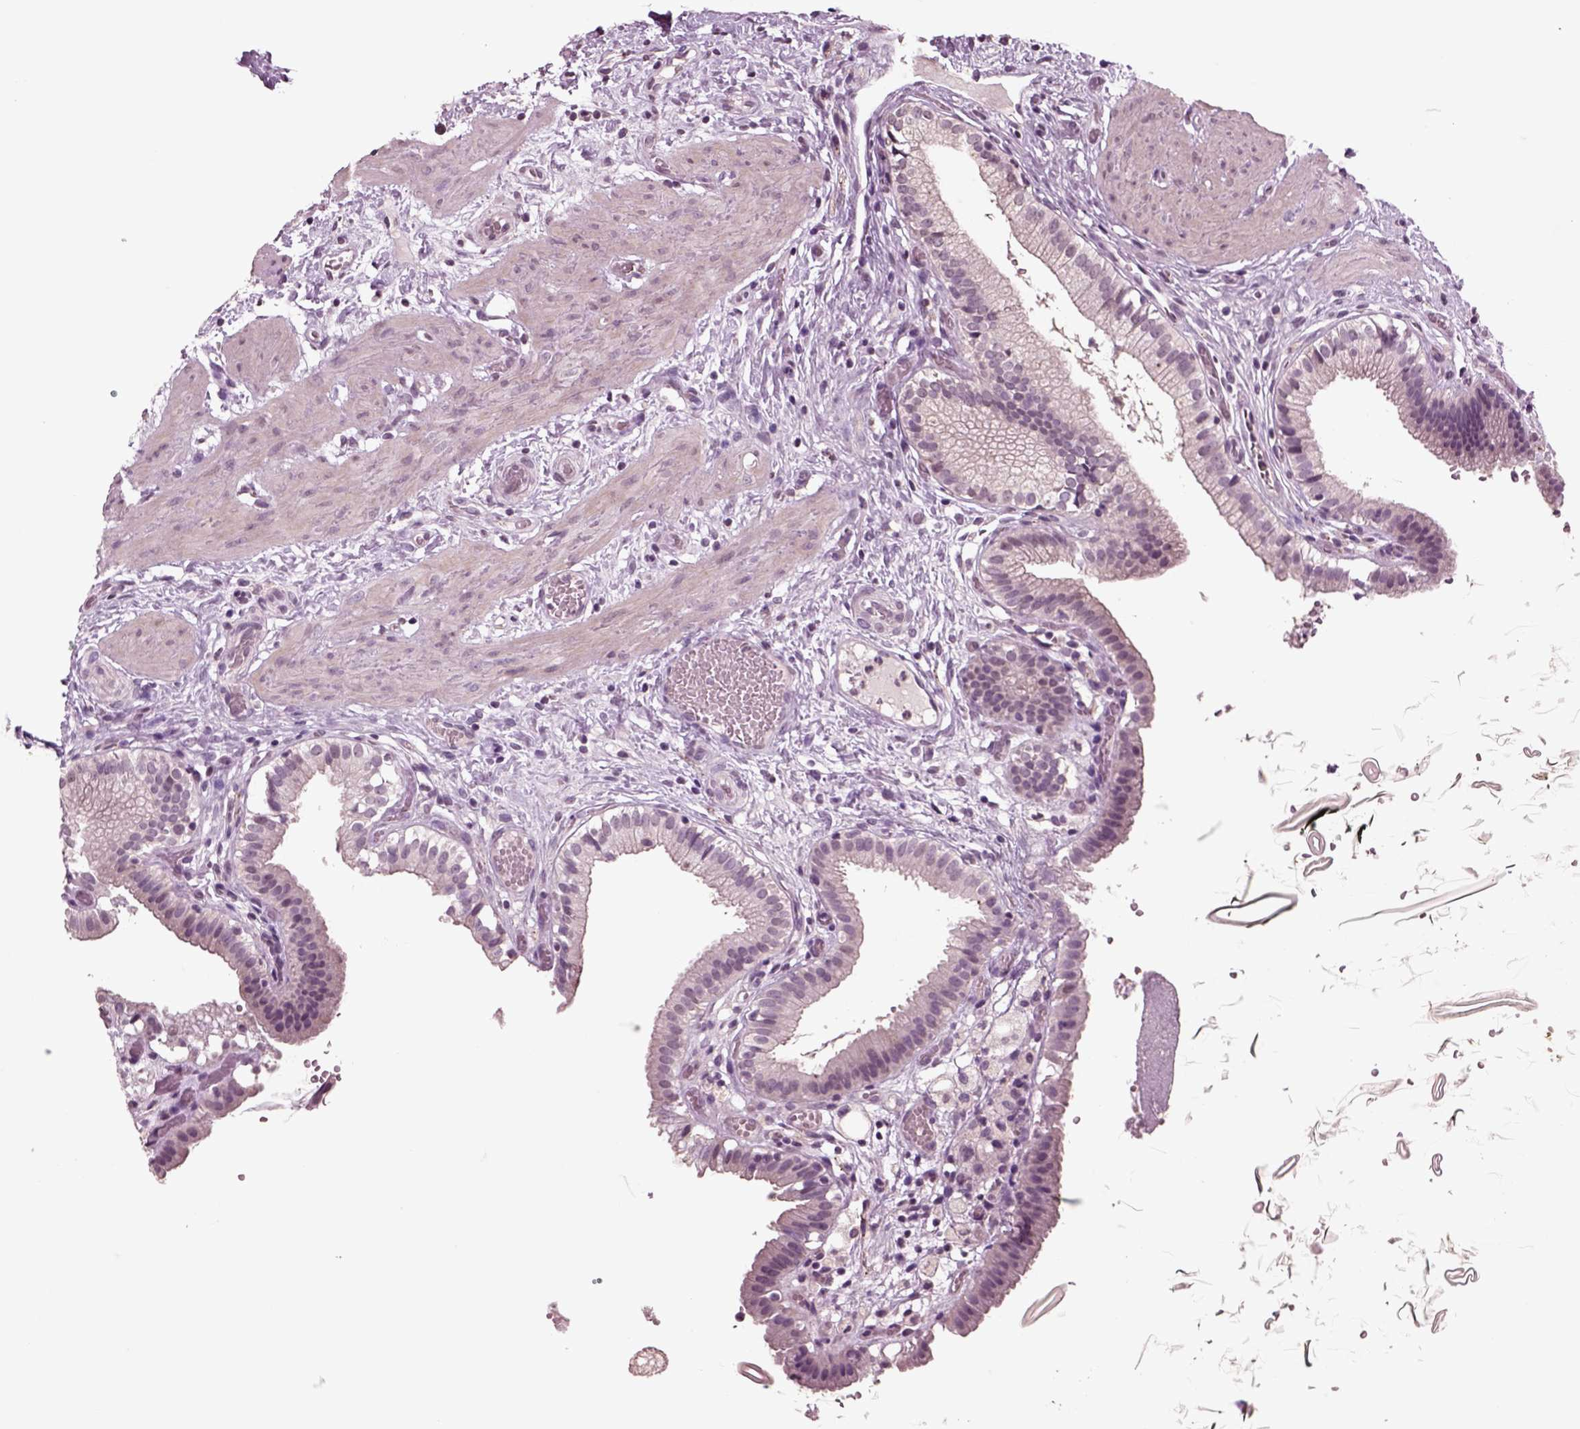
{"staining": {"intensity": "negative", "quantity": "none", "location": "none"}, "tissue": "gallbladder", "cell_type": "Glandular cells", "image_type": "normal", "snomed": [{"axis": "morphology", "description": "Normal tissue, NOS"}, {"axis": "topography", "description": "Gallbladder"}], "caption": "The micrograph shows no significant staining in glandular cells of gallbladder.", "gene": "CHGB", "patient": {"sex": "female", "age": 24}}